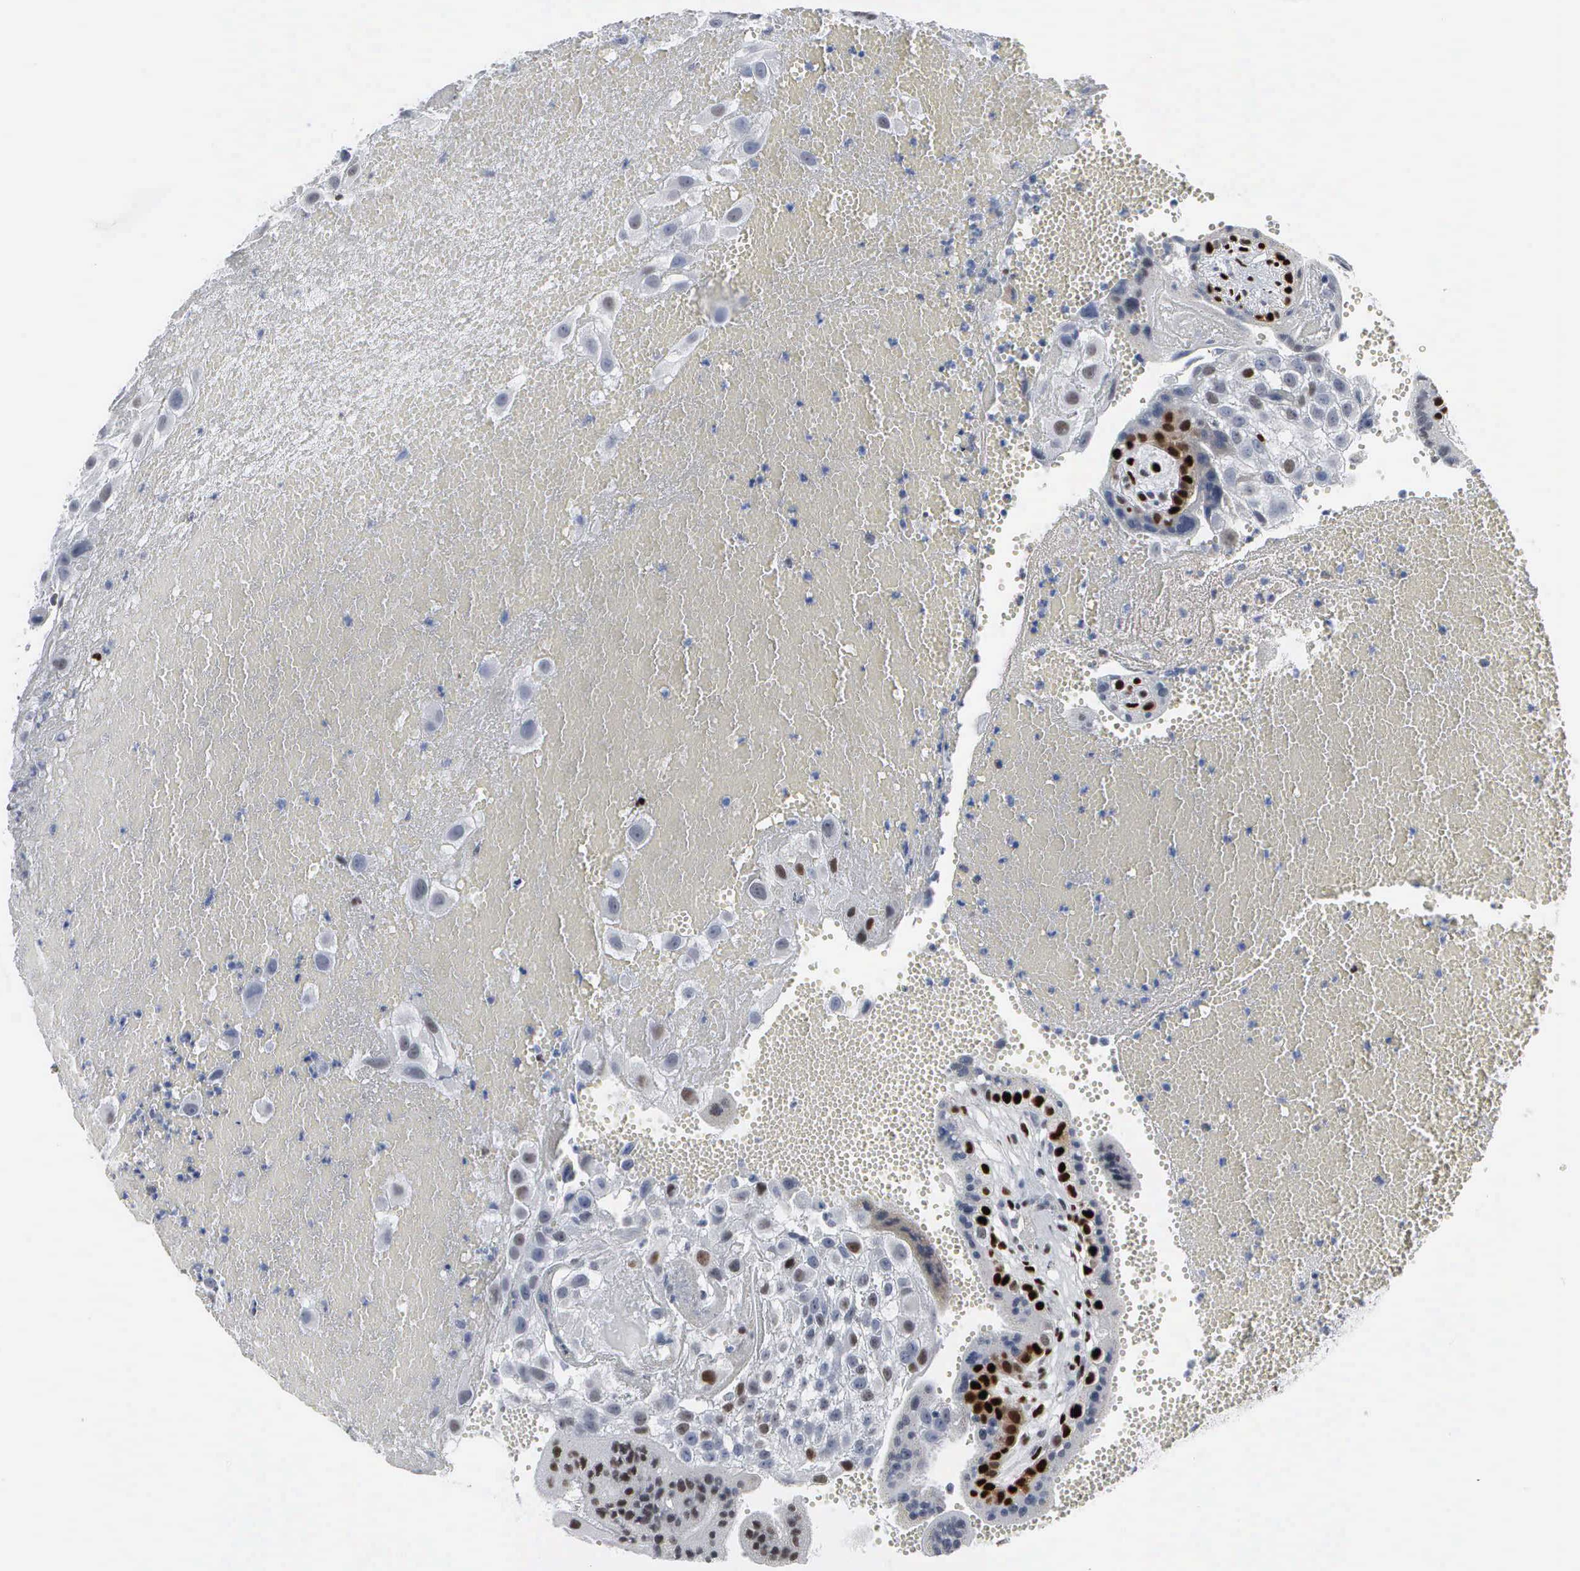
{"staining": {"intensity": "negative", "quantity": "none", "location": "none"}, "tissue": "placenta", "cell_type": "Decidual cells", "image_type": "normal", "snomed": [{"axis": "morphology", "description": "Normal tissue, NOS"}, {"axis": "topography", "description": "Placenta"}], "caption": "IHC of benign placenta exhibits no positivity in decidual cells.", "gene": "CCND3", "patient": {"sex": "female", "age": 30}}